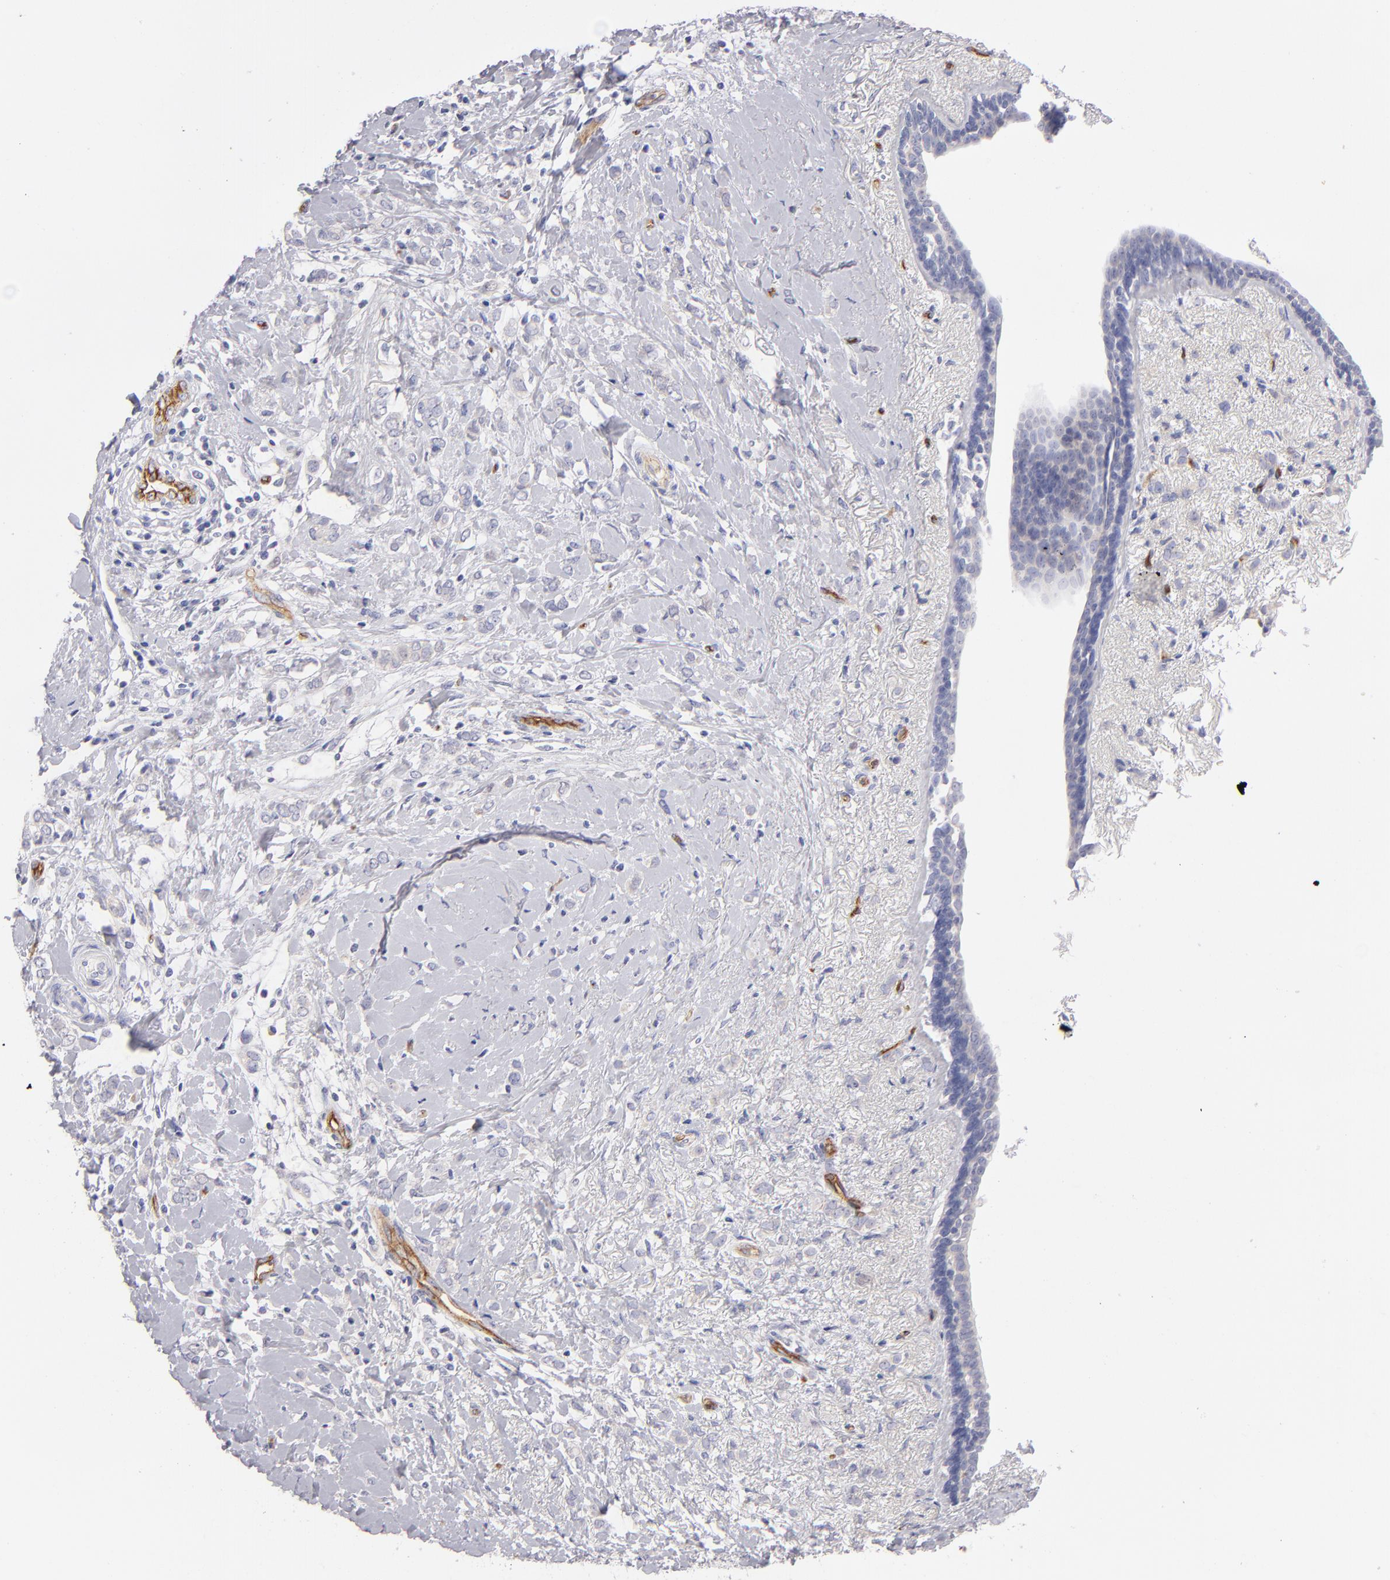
{"staining": {"intensity": "negative", "quantity": "none", "location": "none"}, "tissue": "breast cancer", "cell_type": "Tumor cells", "image_type": "cancer", "snomed": [{"axis": "morphology", "description": "Normal tissue, NOS"}, {"axis": "morphology", "description": "Lobular carcinoma"}, {"axis": "topography", "description": "Breast"}], "caption": "This is an immunohistochemistry photomicrograph of breast cancer. There is no staining in tumor cells.", "gene": "PLVAP", "patient": {"sex": "female", "age": 47}}